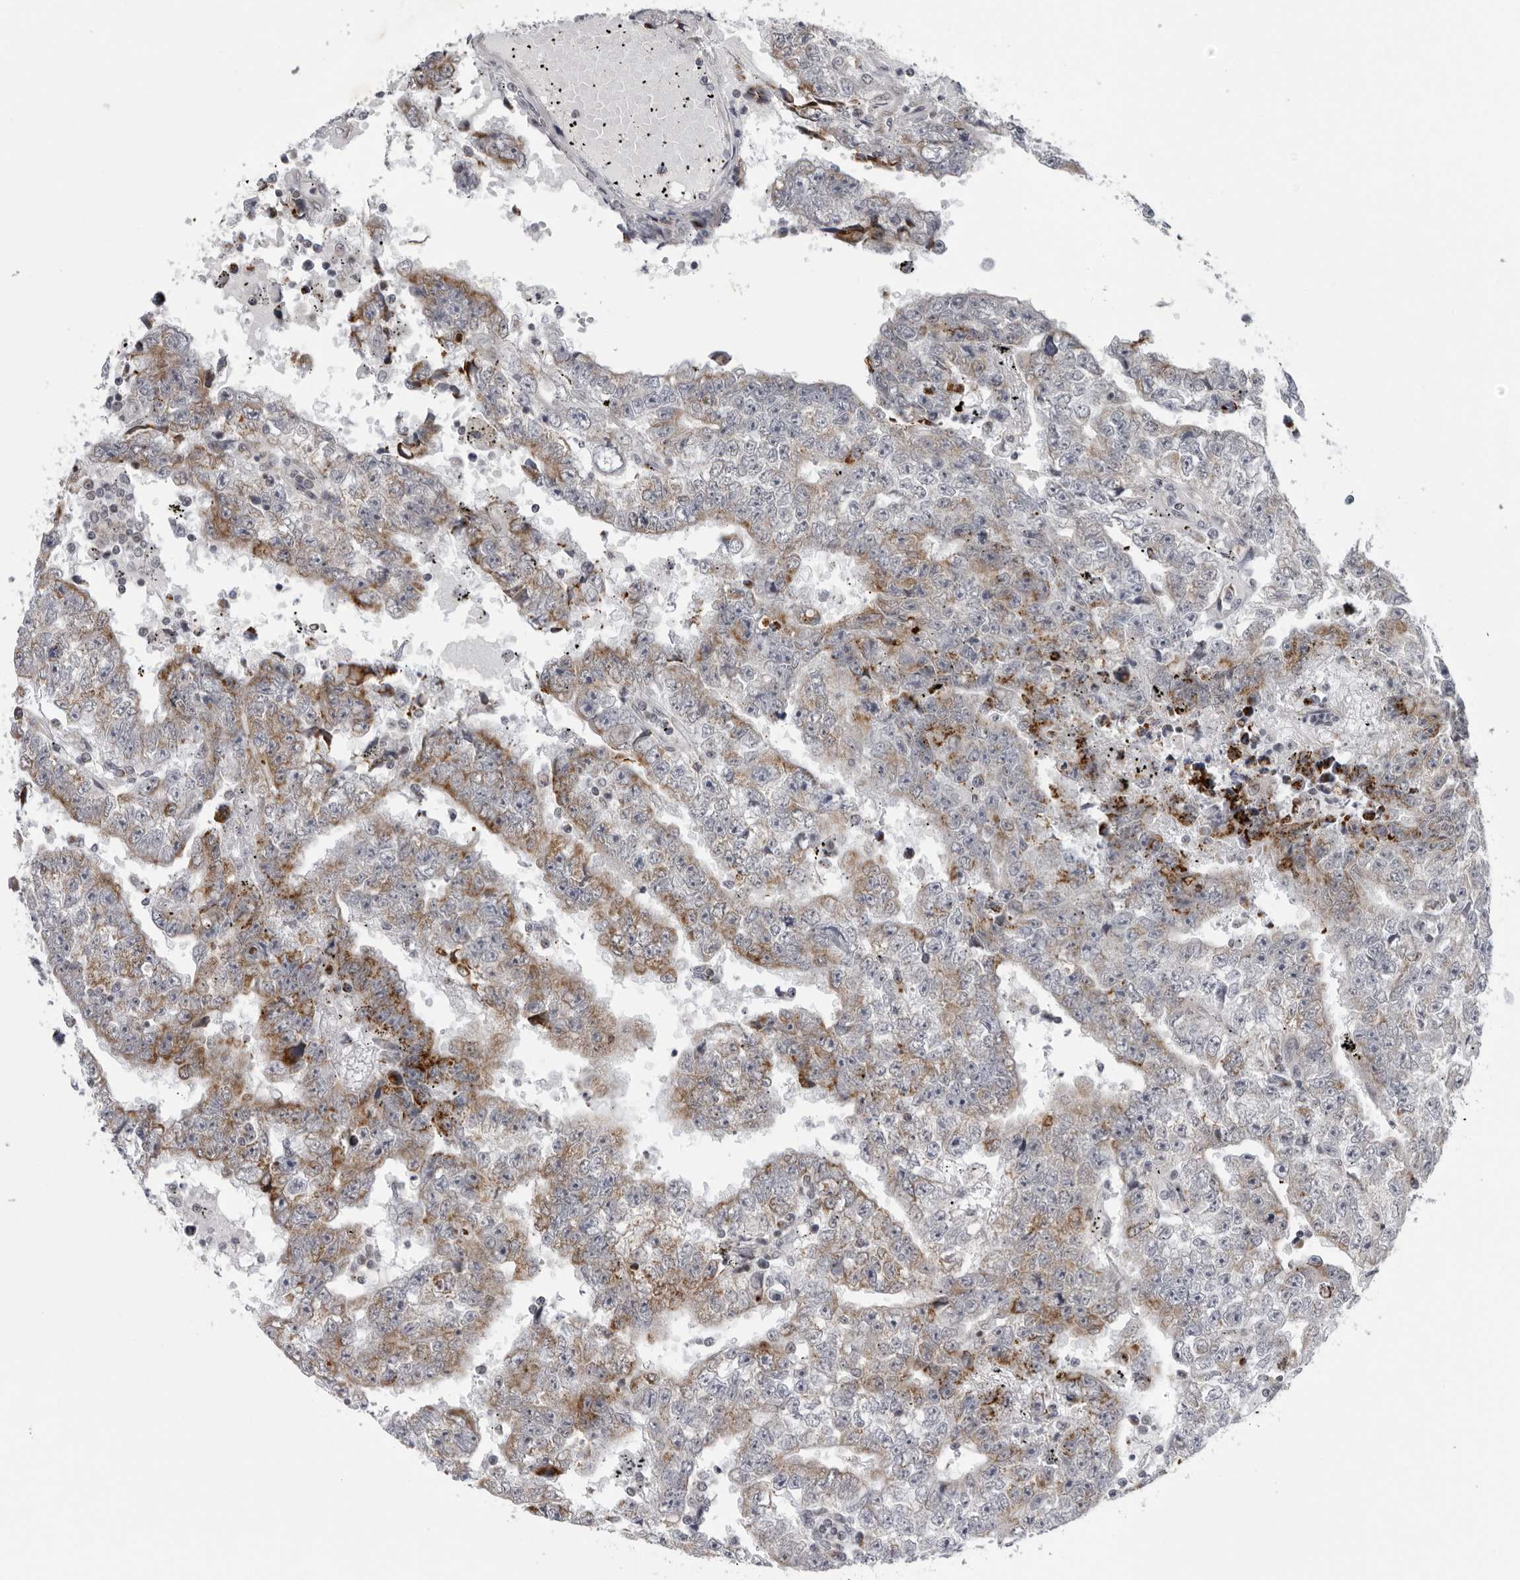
{"staining": {"intensity": "moderate", "quantity": "<25%", "location": "cytoplasmic/membranous"}, "tissue": "testis cancer", "cell_type": "Tumor cells", "image_type": "cancer", "snomed": [{"axis": "morphology", "description": "Carcinoma, Embryonal, NOS"}, {"axis": "topography", "description": "Testis"}], "caption": "Immunohistochemical staining of human testis cancer reveals moderate cytoplasmic/membranous protein staining in approximately <25% of tumor cells. Using DAB (brown) and hematoxylin (blue) stains, captured at high magnification using brightfield microscopy.", "gene": "CPT2", "patient": {"sex": "male", "age": 25}}